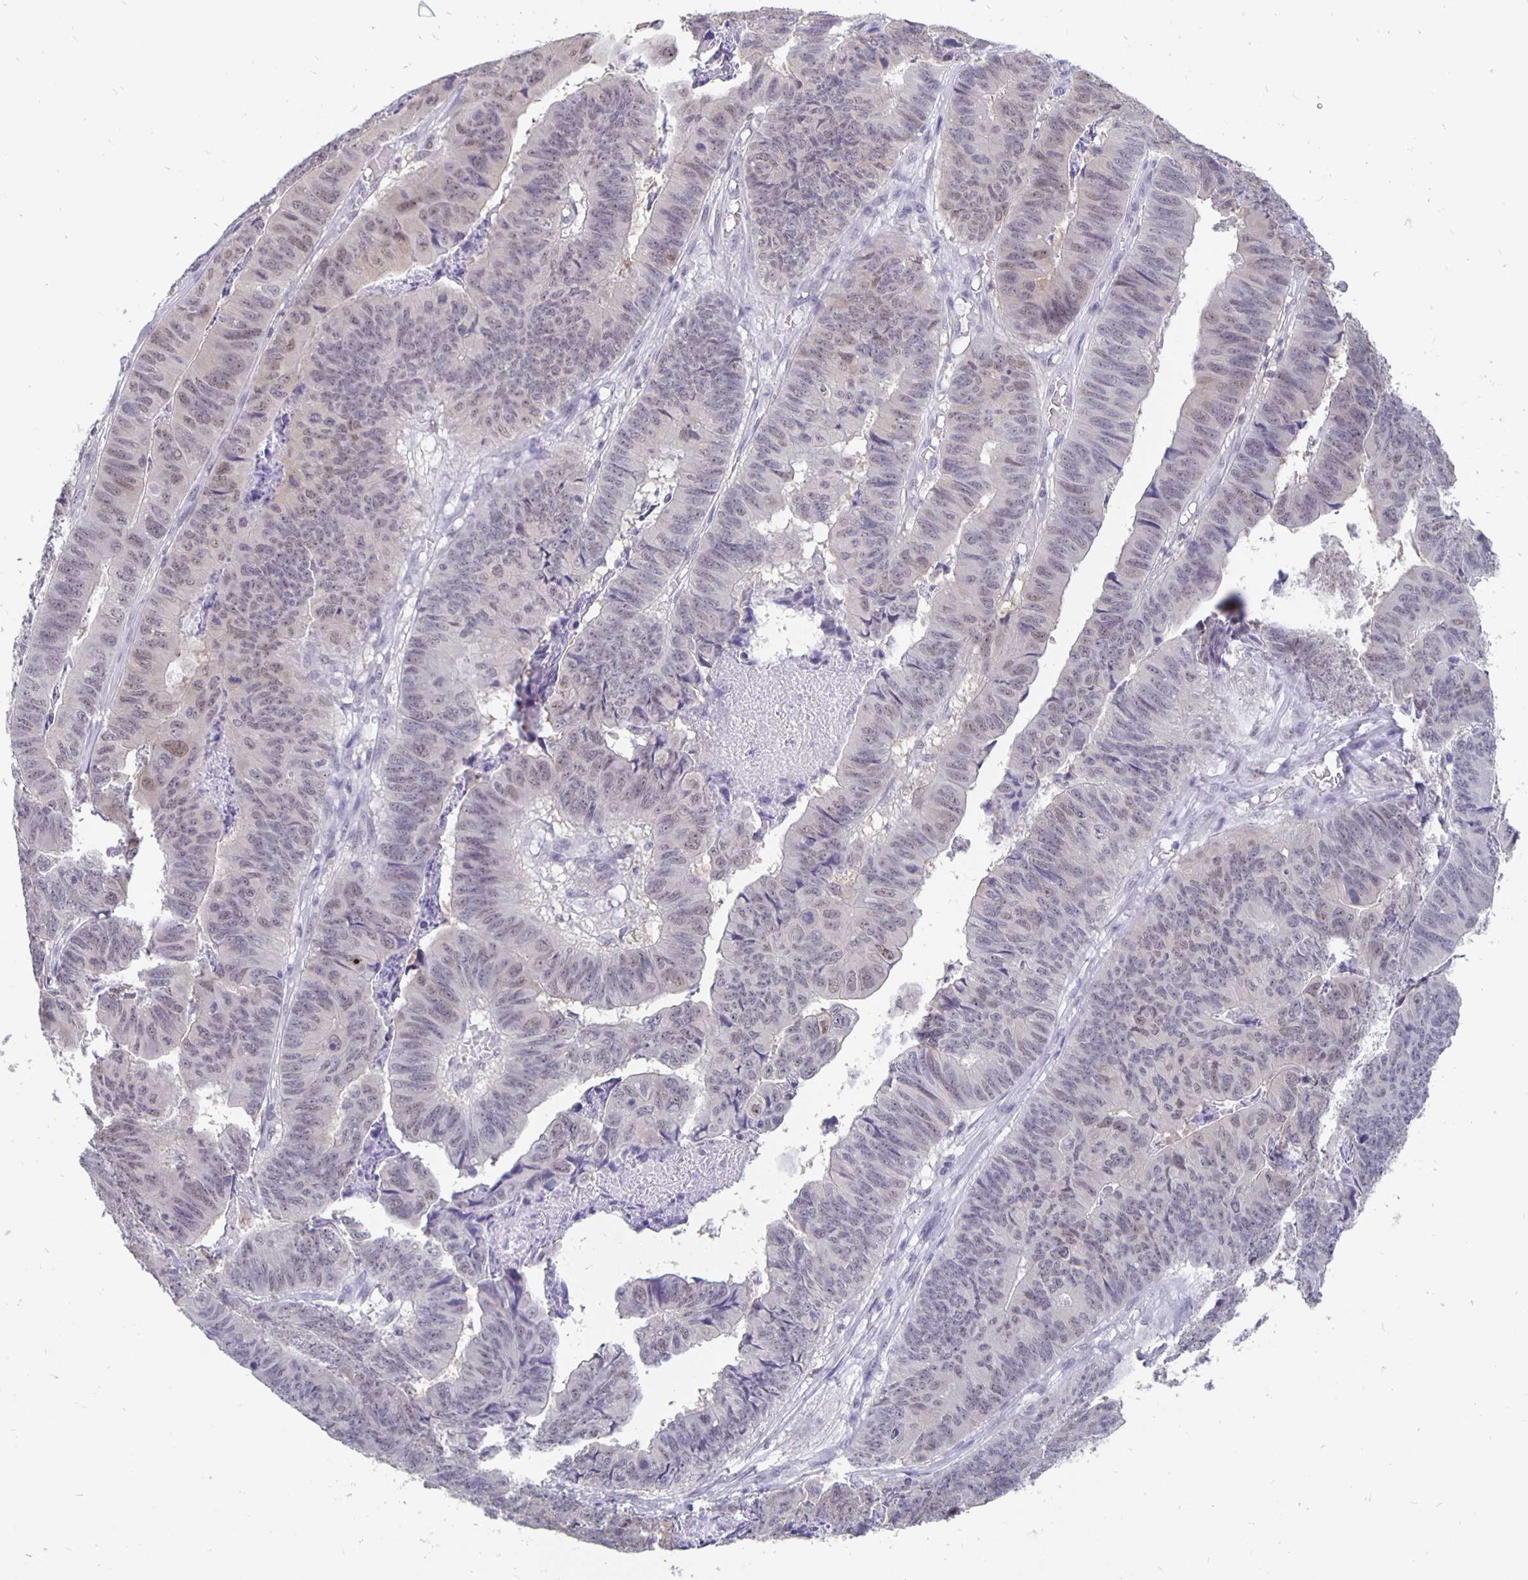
{"staining": {"intensity": "weak", "quantity": "<25%", "location": "nuclear"}, "tissue": "stomach cancer", "cell_type": "Tumor cells", "image_type": "cancer", "snomed": [{"axis": "morphology", "description": "Adenocarcinoma, NOS"}, {"axis": "topography", "description": "Stomach, lower"}], "caption": "High magnification brightfield microscopy of stomach cancer stained with DAB (brown) and counterstained with hematoxylin (blue): tumor cells show no significant staining.", "gene": "ZNF691", "patient": {"sex": "male", "age": 77}}